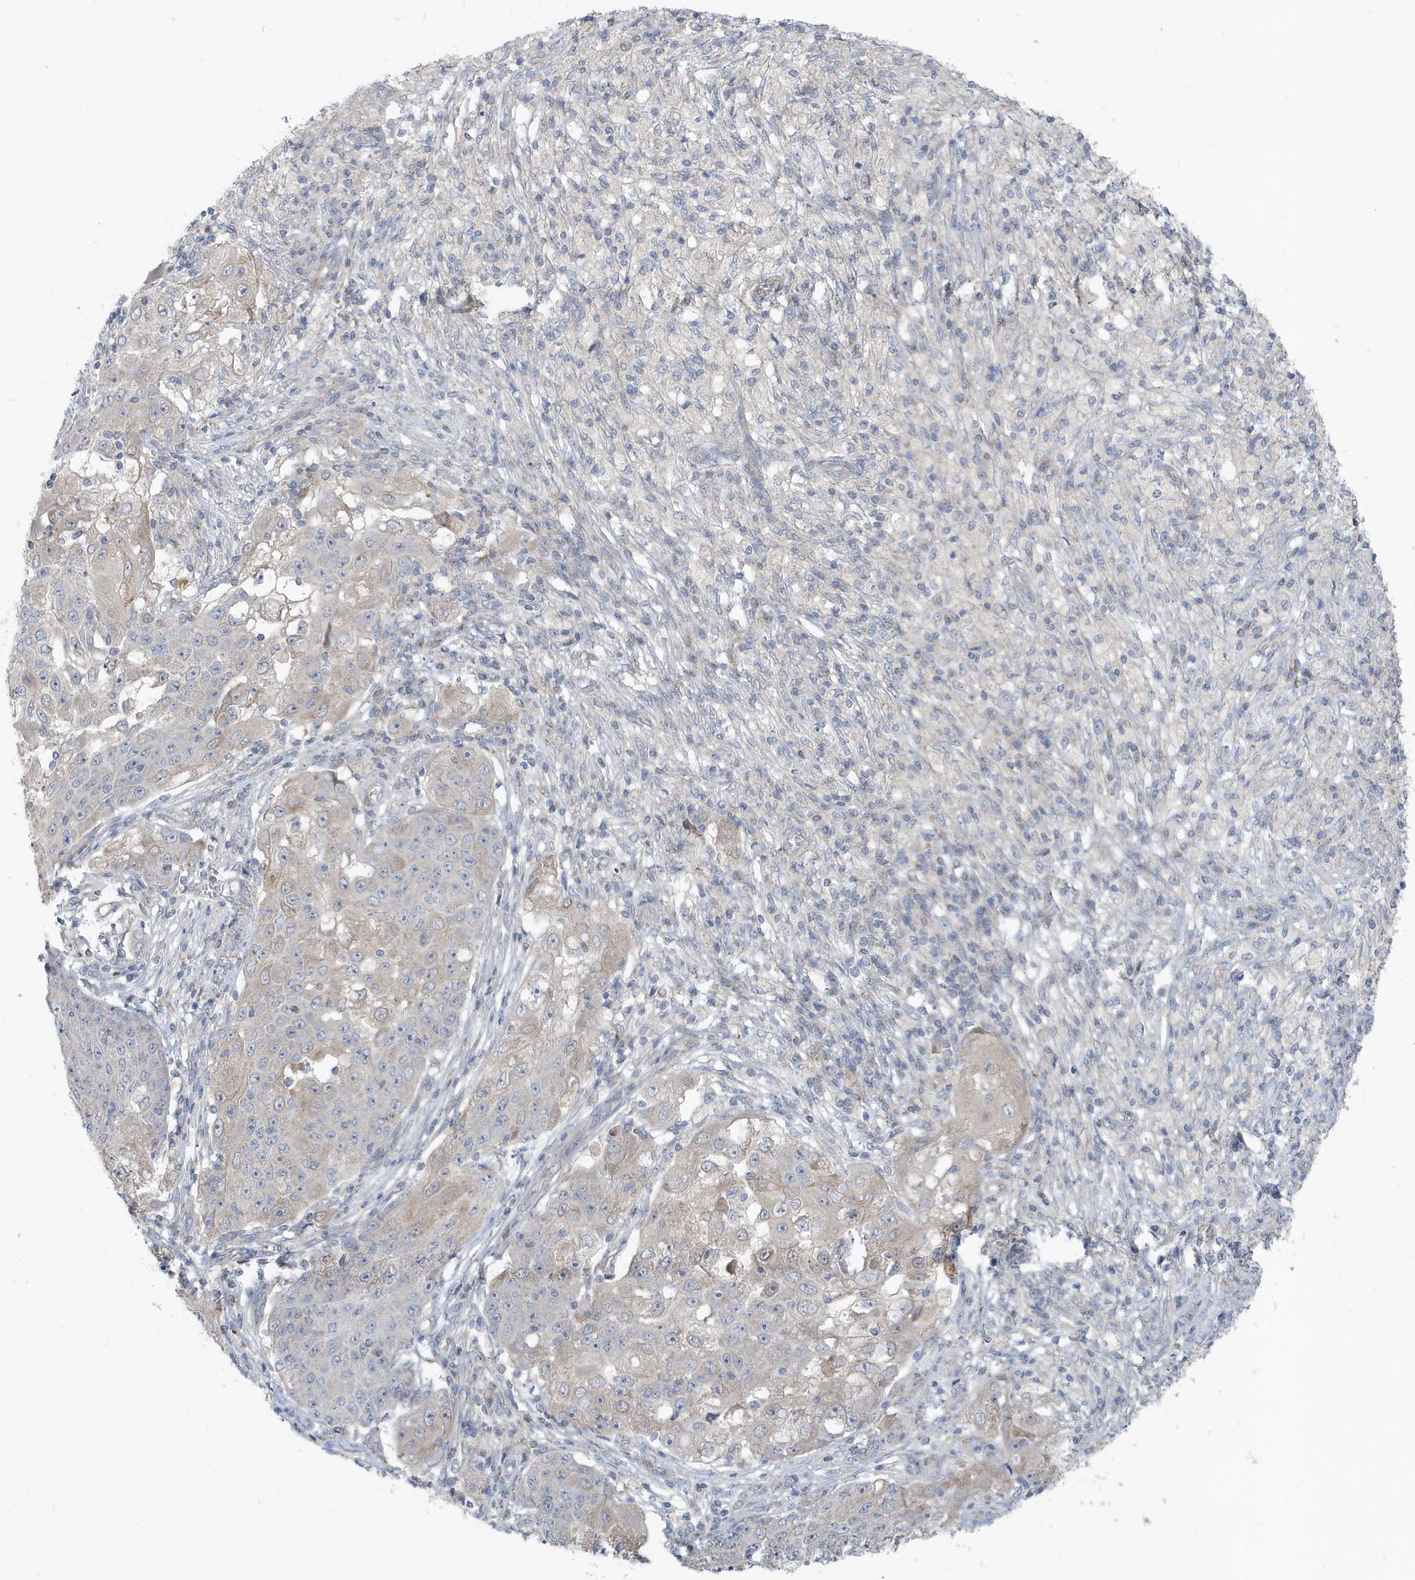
{"staining": {"intensity": "weak", "quantity": "<25%", "location": "cytoplasmic/membranous"}, "tissue": "ovarian cancer", "cell_type": "Tumor cells", "image_type": "cancer", "snomed": [{"axis": "morphology", "description": "Carcinoma, endometroid"}, {"axis": "topography", "description": "Ovary"}], "caption": "Micrograph shows no significant protein positivity in tumor cells of ovarian cancer.", "gene": "ATP13A5", "patient": {"sex": "female", "age": 42}}